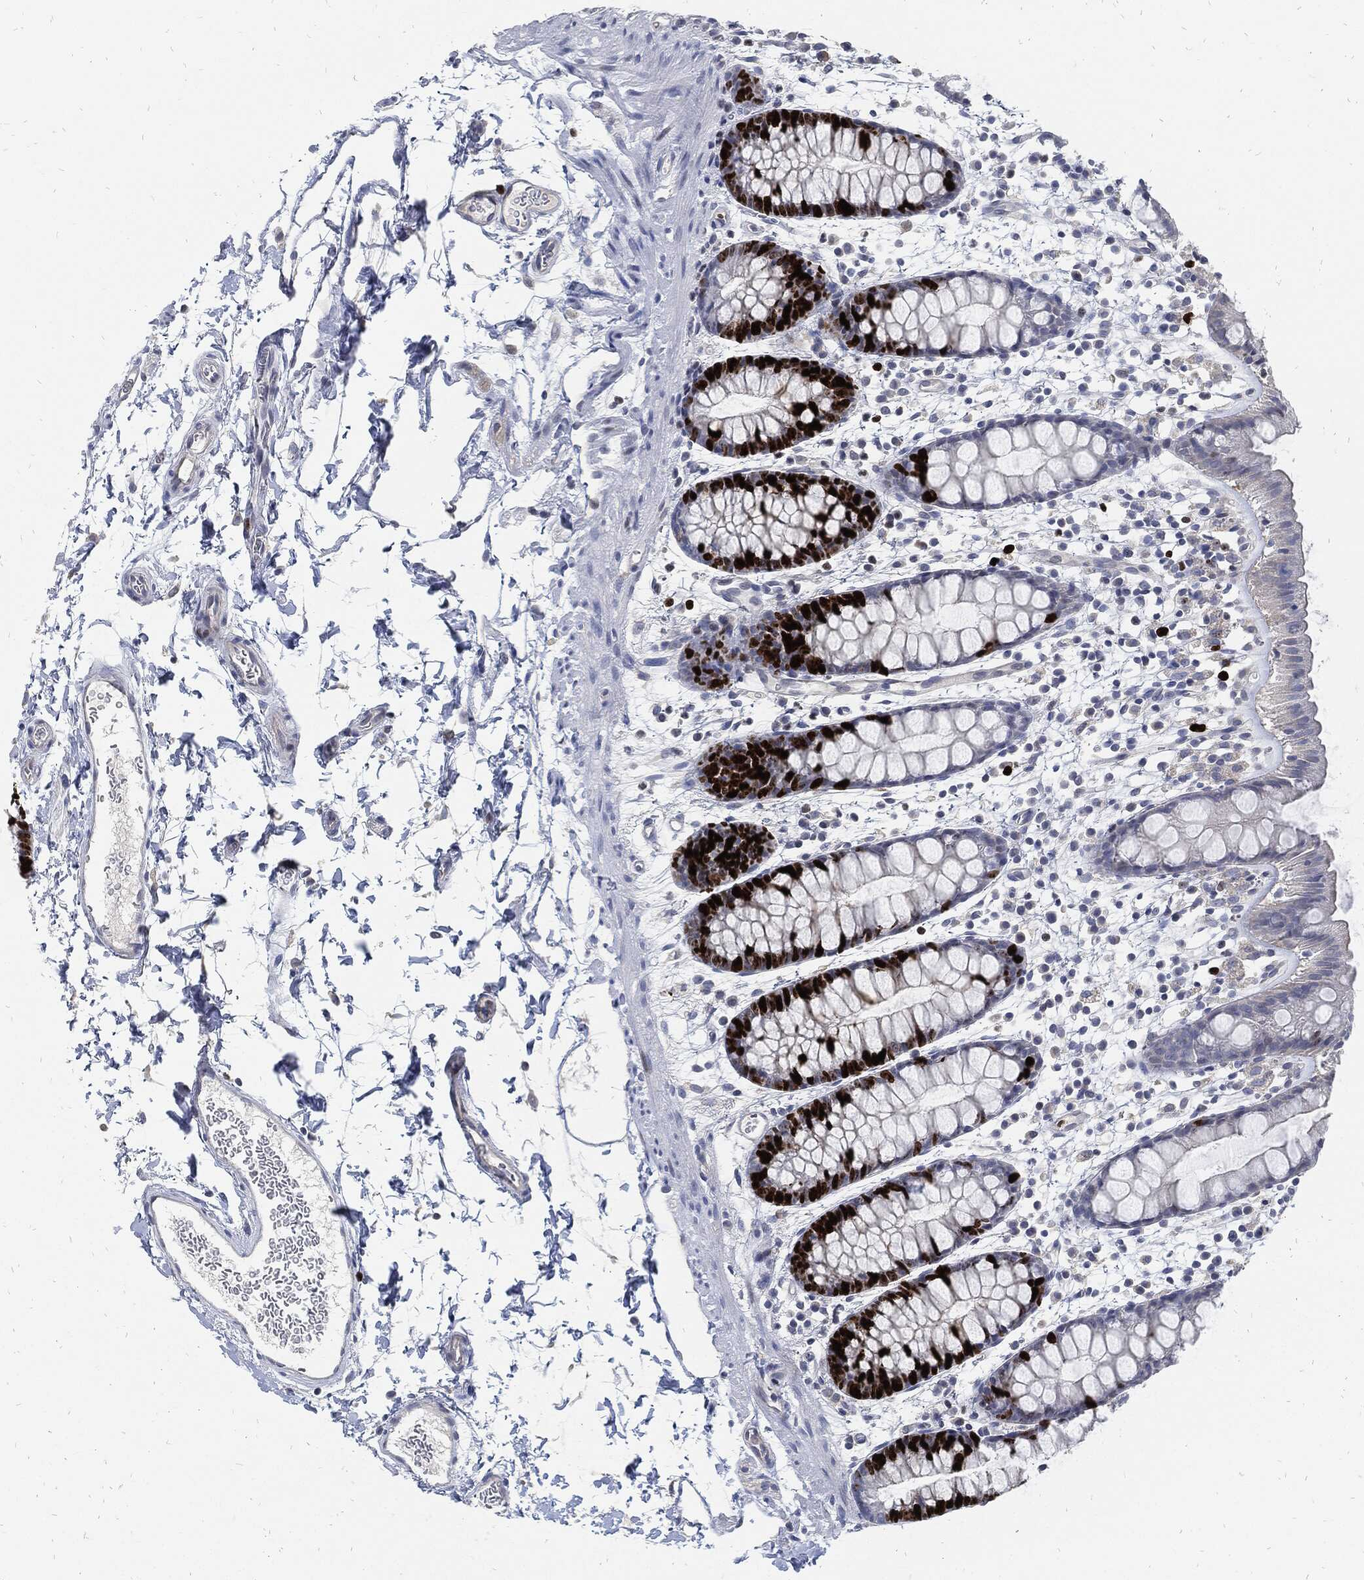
{"staining": {"intensity": "strong", "quantity": "<25%", "location": "nuclear"}, "tissue": "rectum", "cell_type": "Glandular cells", "image_type": "normal", "snomed": [{"axis": "morphology", "description": "Normal tissue, NOS"}, {"axis": "topography", "description": "Rectum"}], "caption": "Immunohistochemical staining of unremarkable human rectum reveals strong nuclear protein expression in approximately <25% of glandular cells. (Brightfield microscopy of DAB IHC at high magnification).", "gene": "MKI67", "patient": {"sex": "male", "age": 57}}